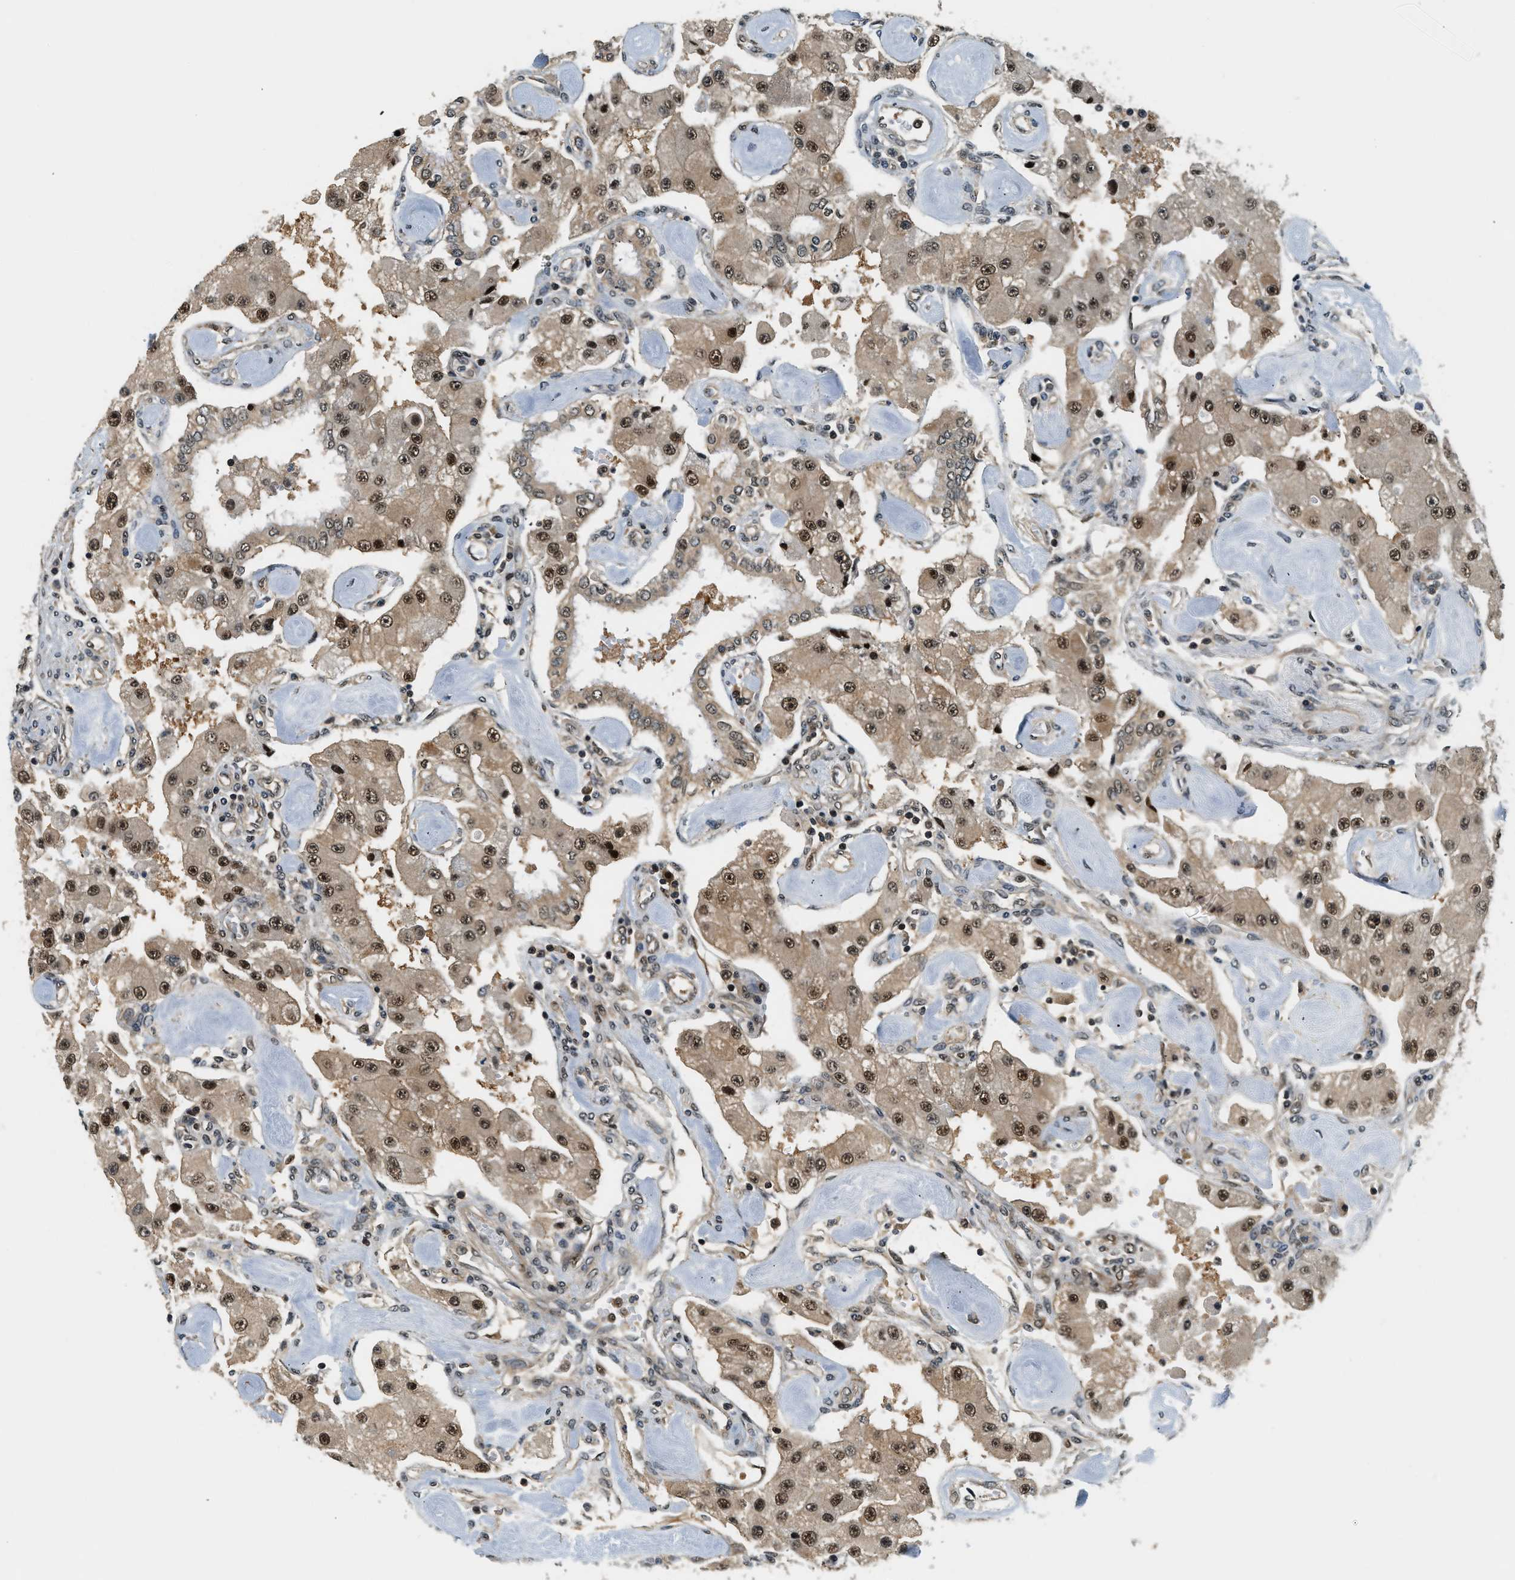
{"staining": {"intensity": "strong", "quantity": "25%-75%", "location": "cytoplasmic/membranous,nuclear"}, "tissue": "carcinoid", "cell_type": "Tumor cells", "image_type": "cancer", "snomed": [{"axis": "morphology", "description": "Carcinoid, malignant, NOS"}, {"axis": "topography", "description": "Pancreas"}], "caption": "Carcinoid was stained to show a protein in brown. There is high levels of strong cytoplasmic/membranous and nuclear staining in approximately 25%-75% of tumor cells.", "gene": "PSMD3", "patient": {"sex": "male", "age": 41}}